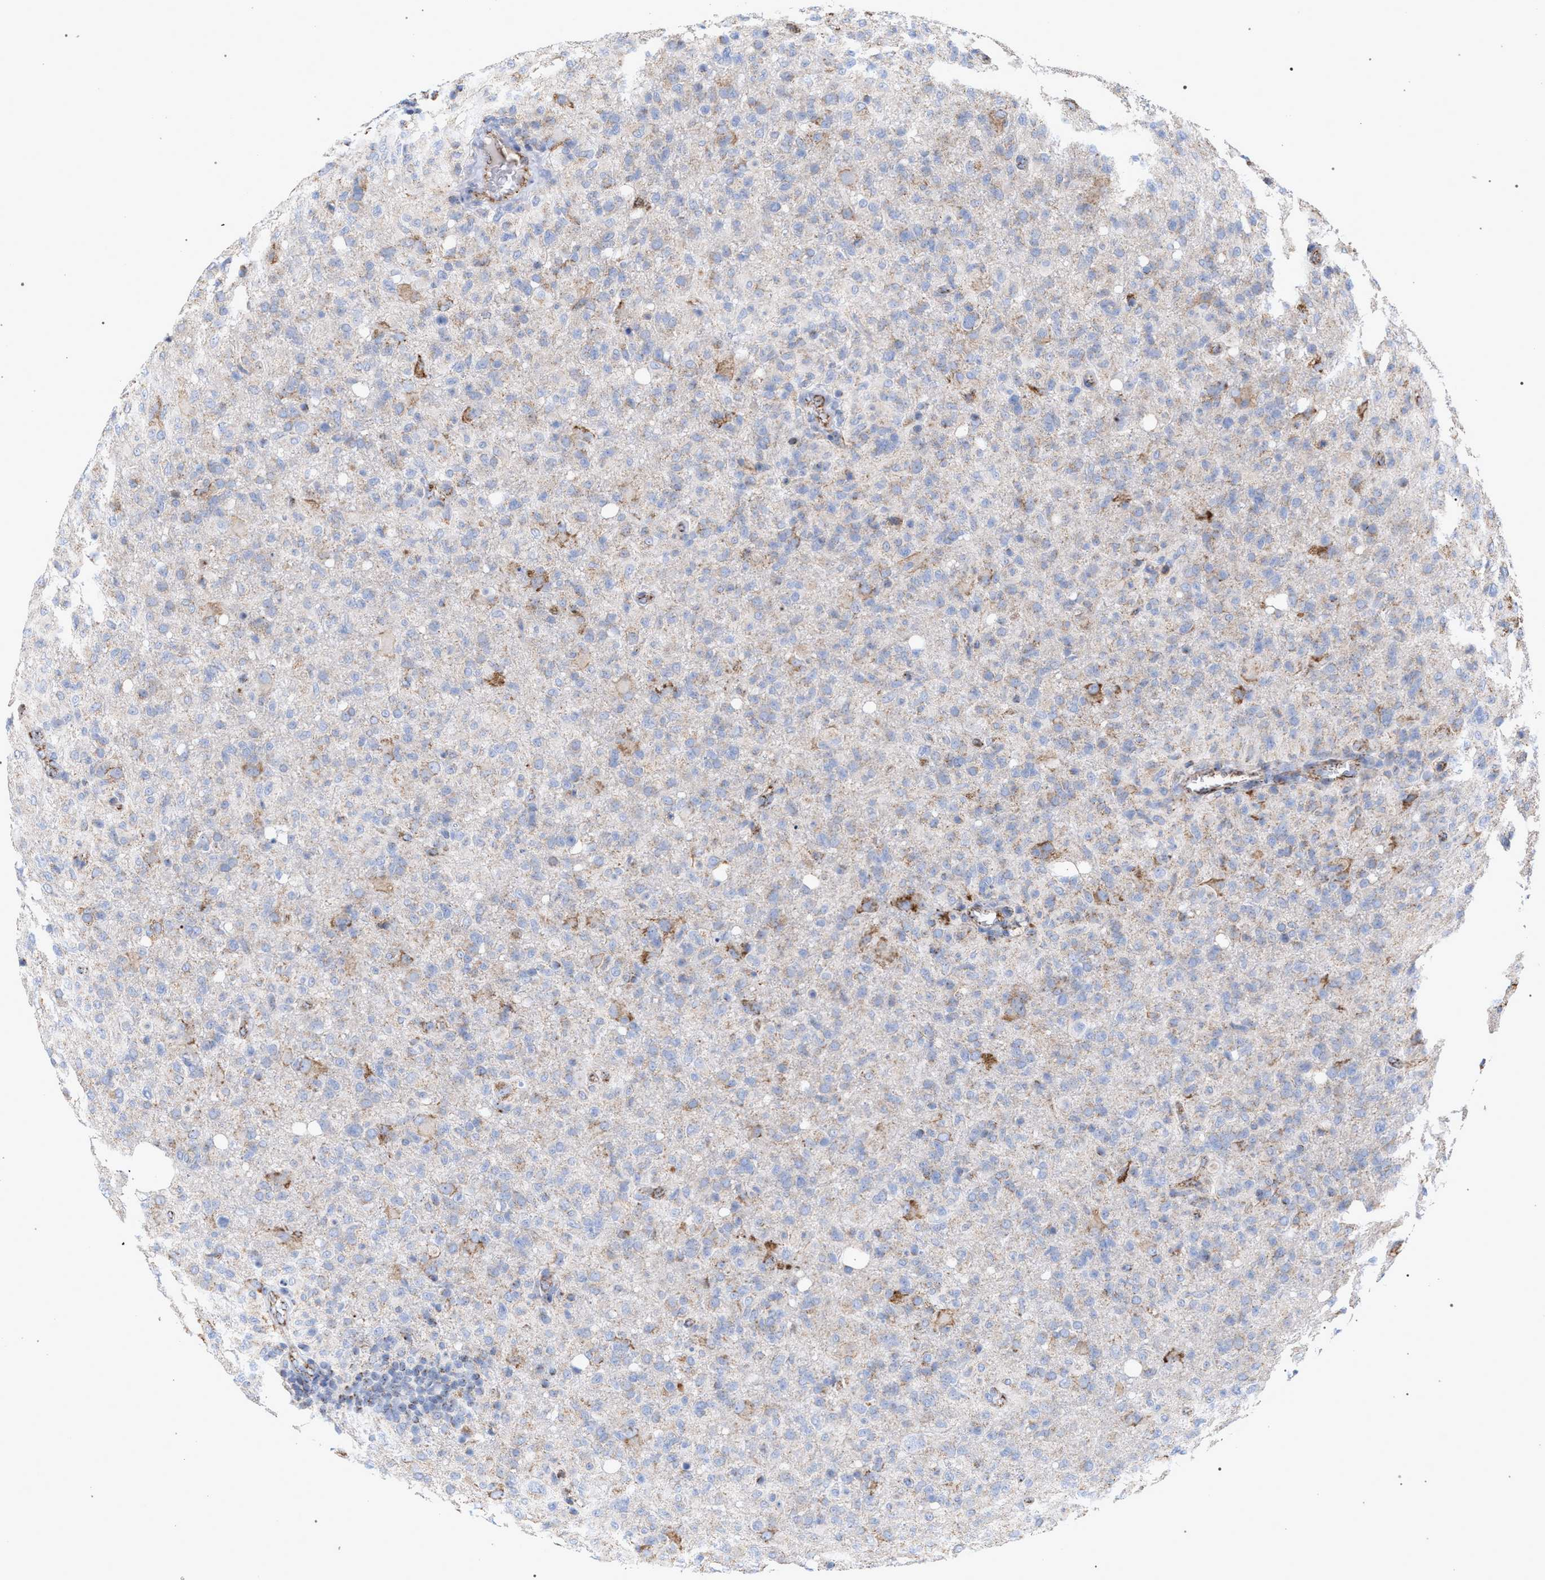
{"staining": {"intensity": "moderate", "quantity": "<25%", "location": "cytoplasmic/membranous"}, "tissue": "glioma", "cell_type": "Tumor cells", "image_type": "cancer", "snomed": [{"axis": "morphology", "description": "Glioma, malignant, High grade"}, {"axis": "topography", "description": "Brain"}], "caption": "Protein expression analysis of high-grade glioma (malignant) demonstrates moderate cytoplasmic/membranous expression in about <25% of tumor cells. (Brightfield microscopy of DAB IHC at high magnification).", "gene": "ECI2", "patient": {"sex": "female", "age": 57}}